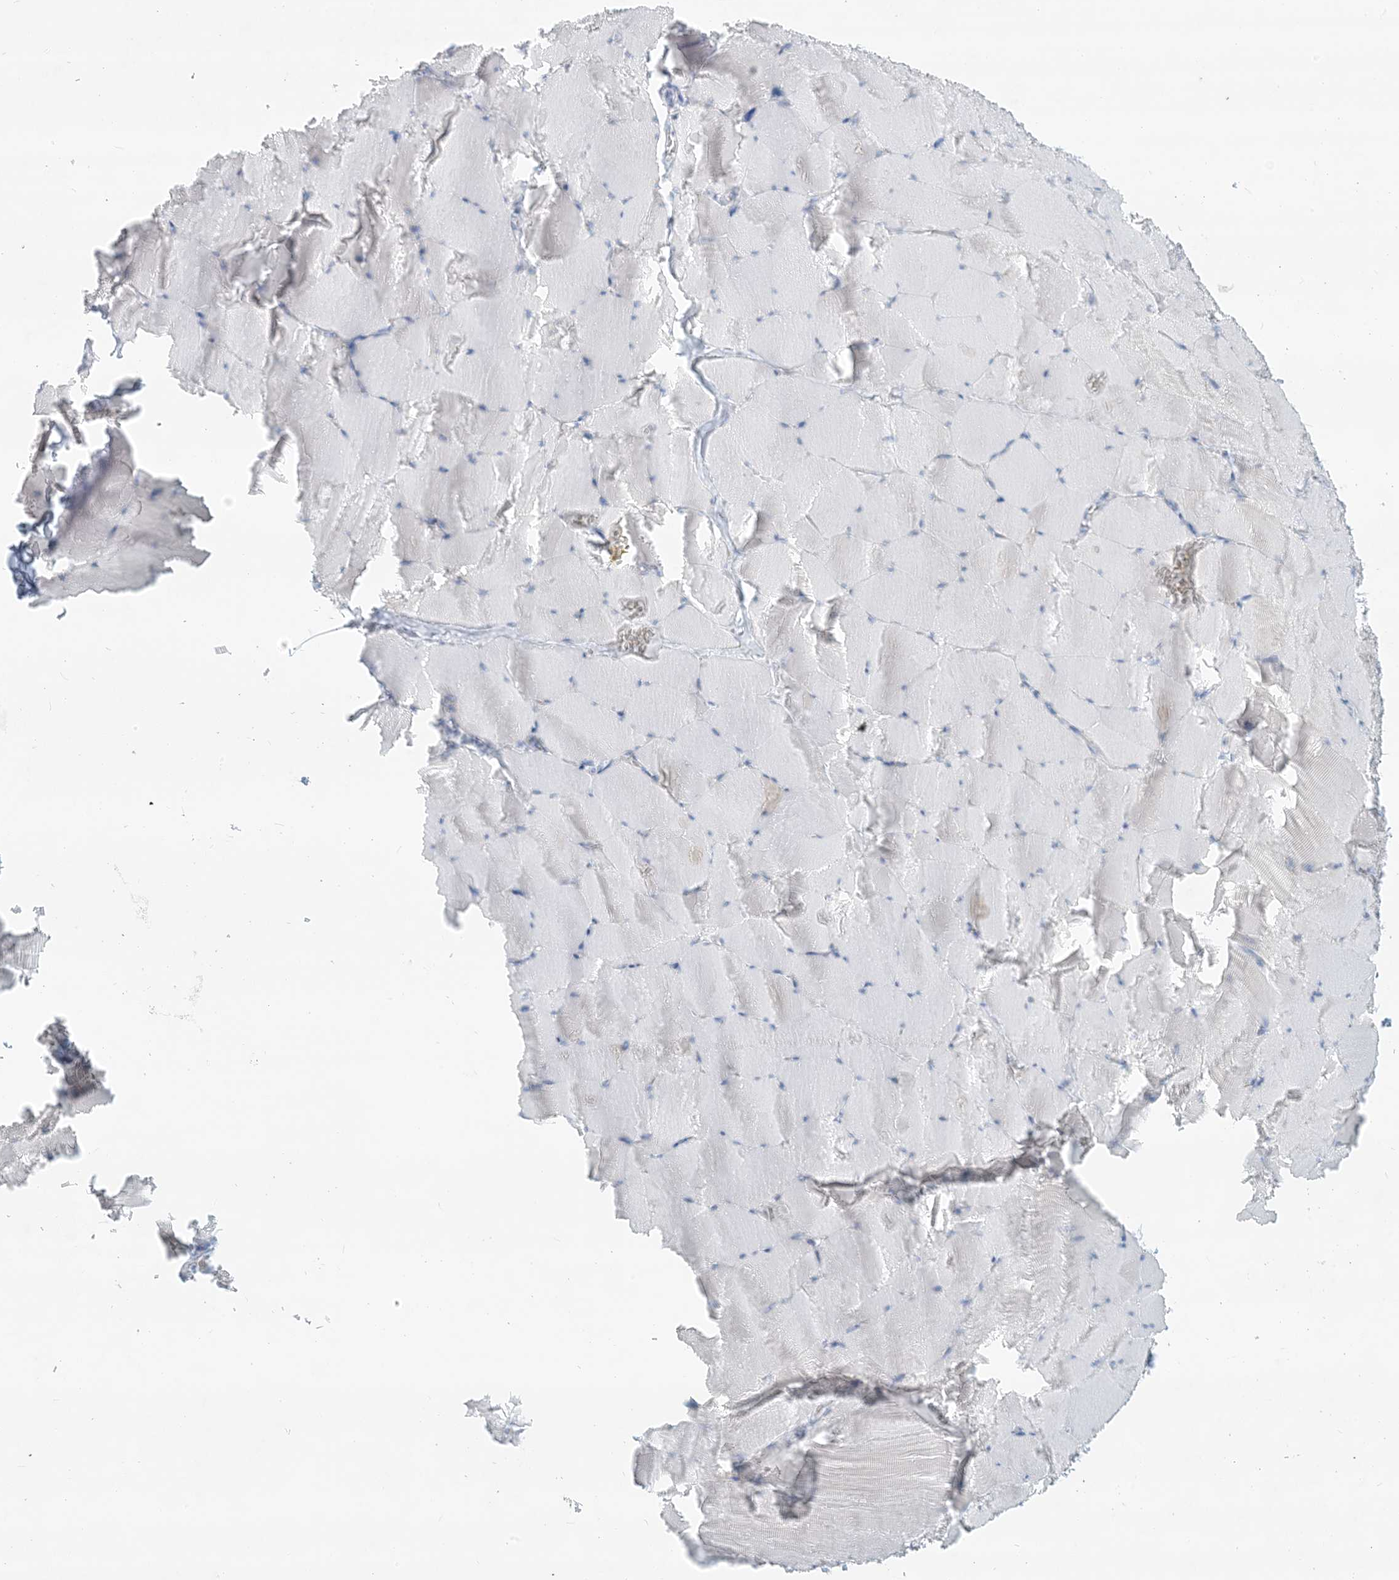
{"staining": {"intensity": "negative", "quantity": "none", "location": "none"}, "tissue": "skeletal muscle", "cell_type": "Myocytes", "image_type": "normal", "snomed": [{"axis": "morphology", "description": "Normal tissue, NOS"}, {"axis": "topography", "description": "Skeletal muscle"}], "caption": "Immunohistochemical staining of benign human skeletal muscle demonstrates no significant positivity in myocytes.", "gene": "SCML1", "patient": {"sex": "male", "age": 62}}